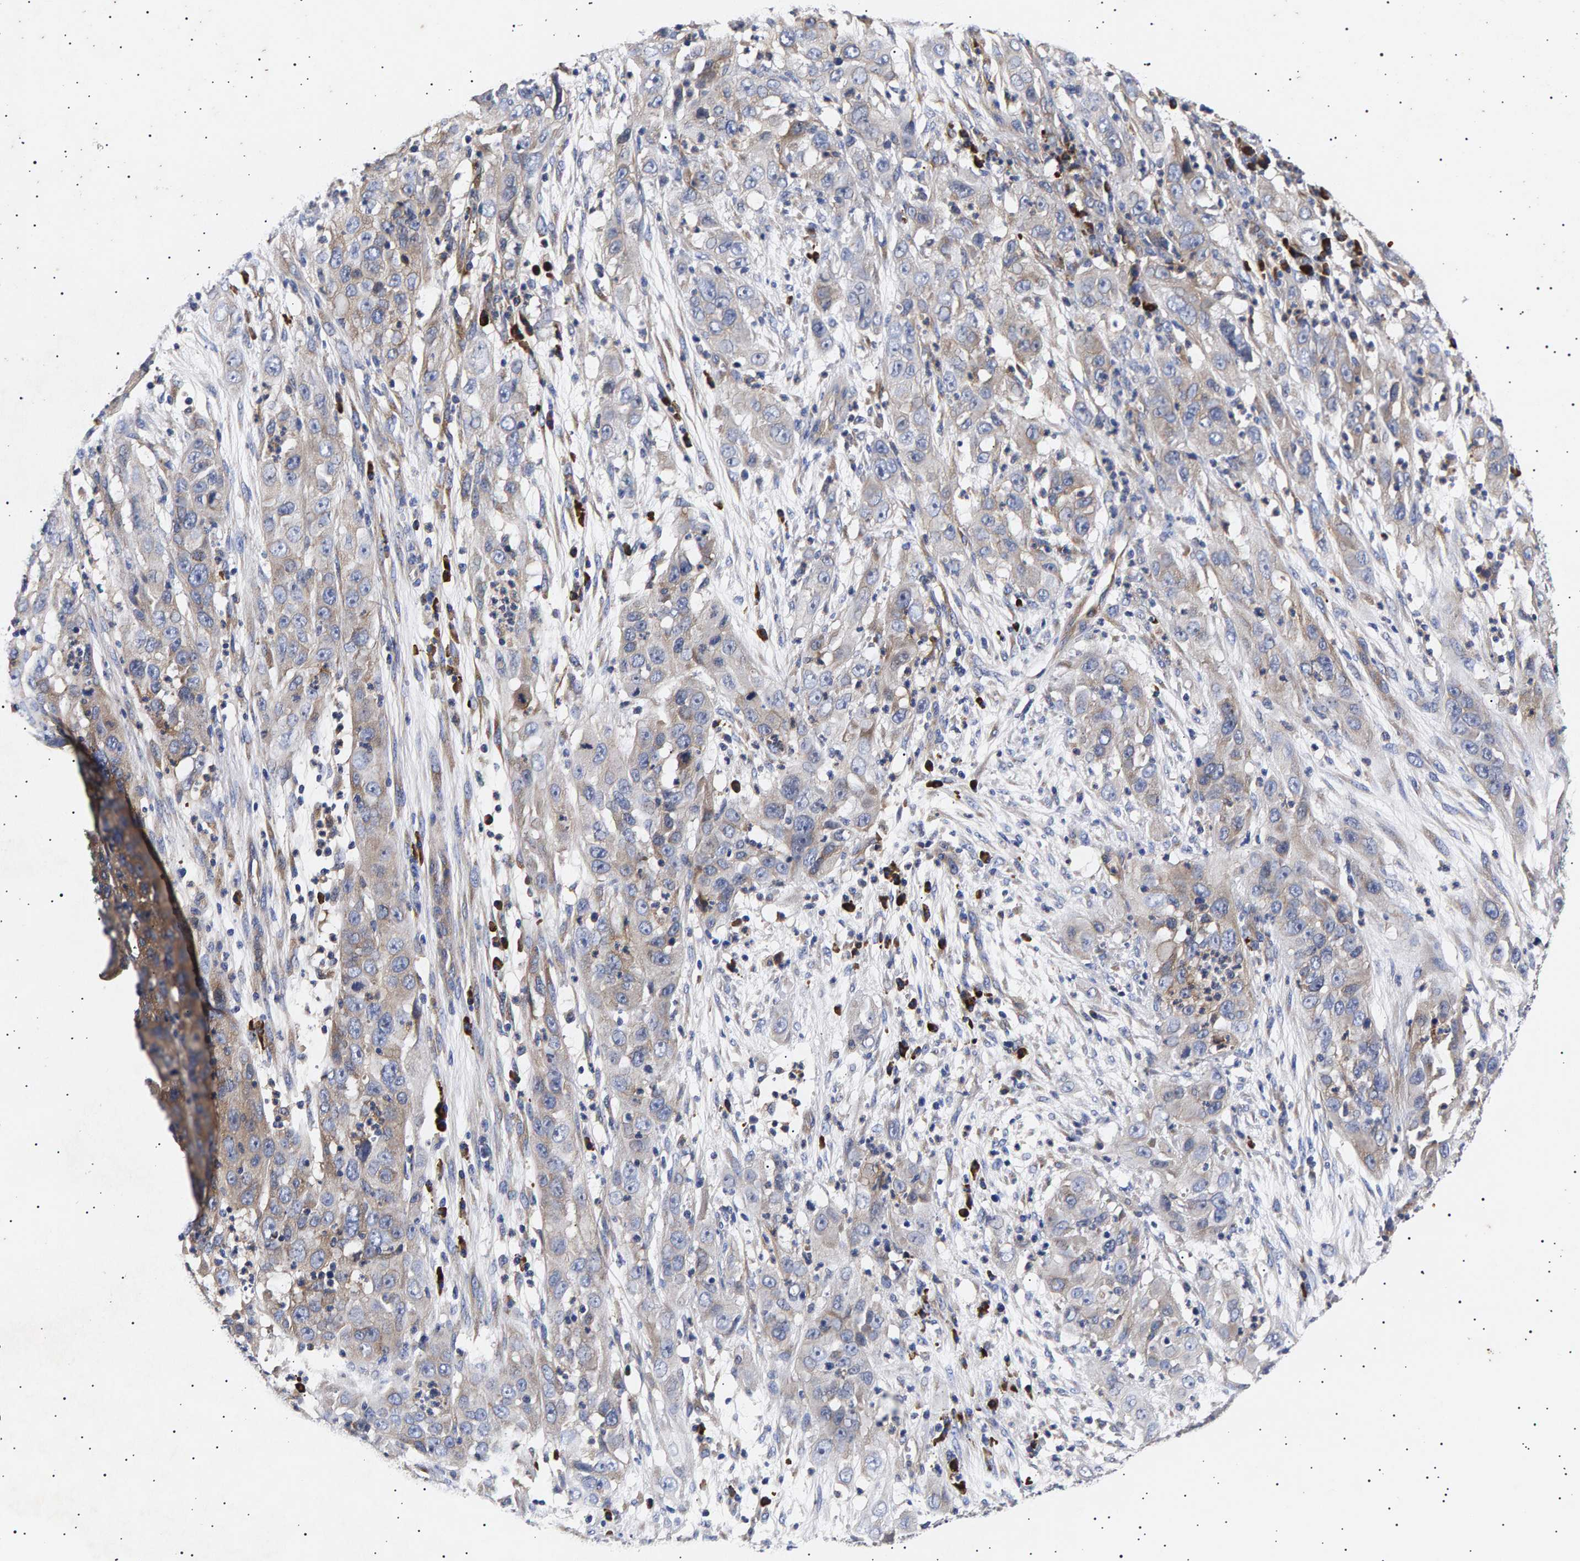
{"staining": {"intensity": "weak", "quantity": "<25%", "location": "cytoplasmic/membranous"}, "tissue": "cervical cancer", "cell_type": "Tumor cells", "image_type": "cancer", "snomed": [{"axis": "morphology", "description": "Squamous cell carcinoma, NOS"}, {"axis": "topography", "description": "Cervix"}], "caption": "DAB (3,3'-diaminobenzidine) immunohistochemical staining of cervical cancer demonstrates no significant positivity in tumor cells.", "gene": "ANKRD40", "patient": {"sex": "female", "age": 32}}